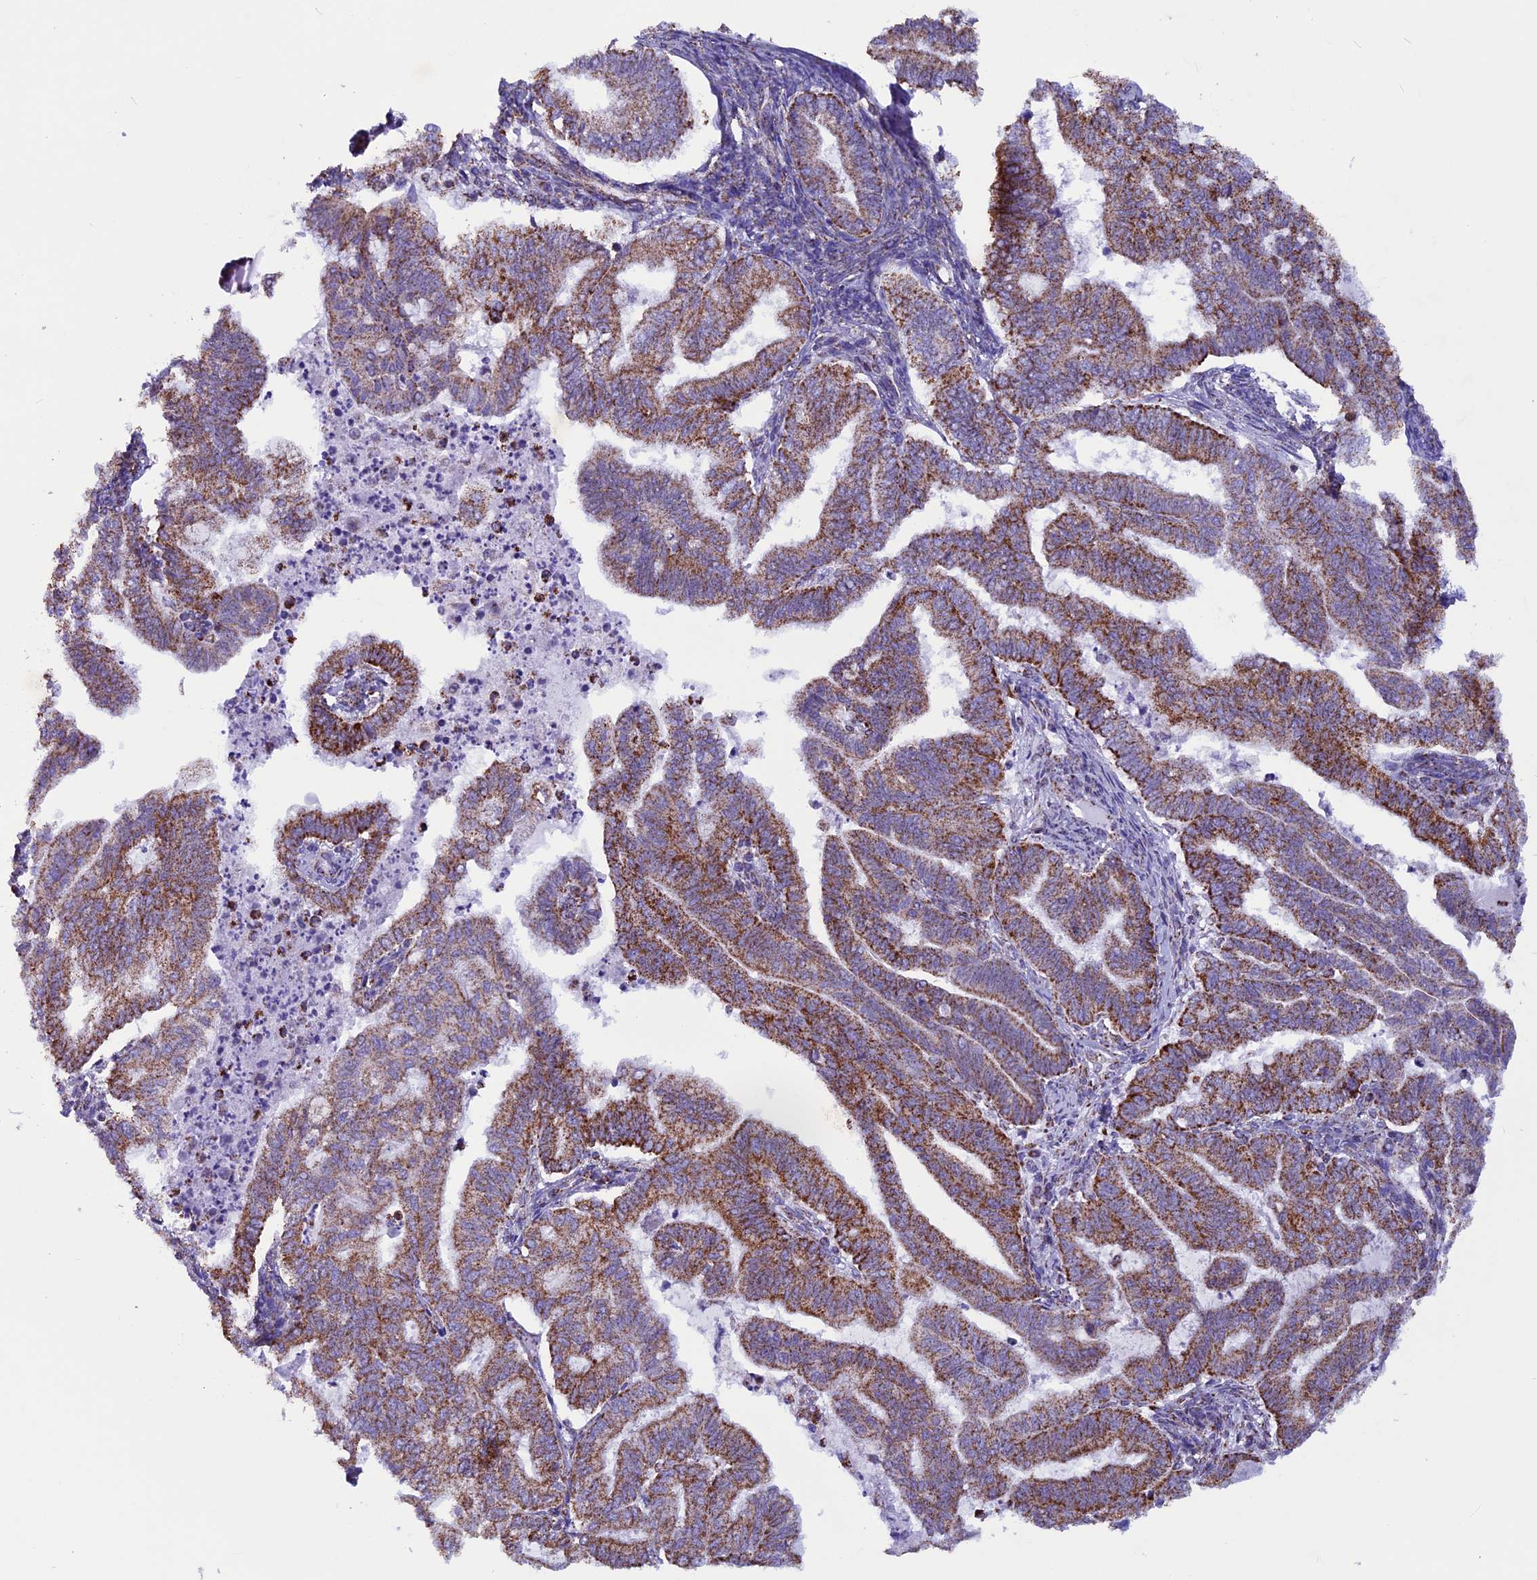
{"staining": {"intensity": "moderate", "quantity": ">75%", "location": "cytoplasmic/membranous"}, "tissue": "endometrial cancer", "cell_type": "Tumor cells", "image_type": "cancer", "snomed": [{"axis": "morphology", "description": "Adenocarcinoma, NOS"}, {"axis": "topography", "description": "Endometrium"}], "caption": "A photomicrograph showing moderate cytoplasmic/membranous staining in approximately >75% of tumor cells in endometrial adenocarcinoma, as visualized by brown immunohistochemical staining.", "gene": "ICA1L", "patient": {"sex": "female", "age": 79}}